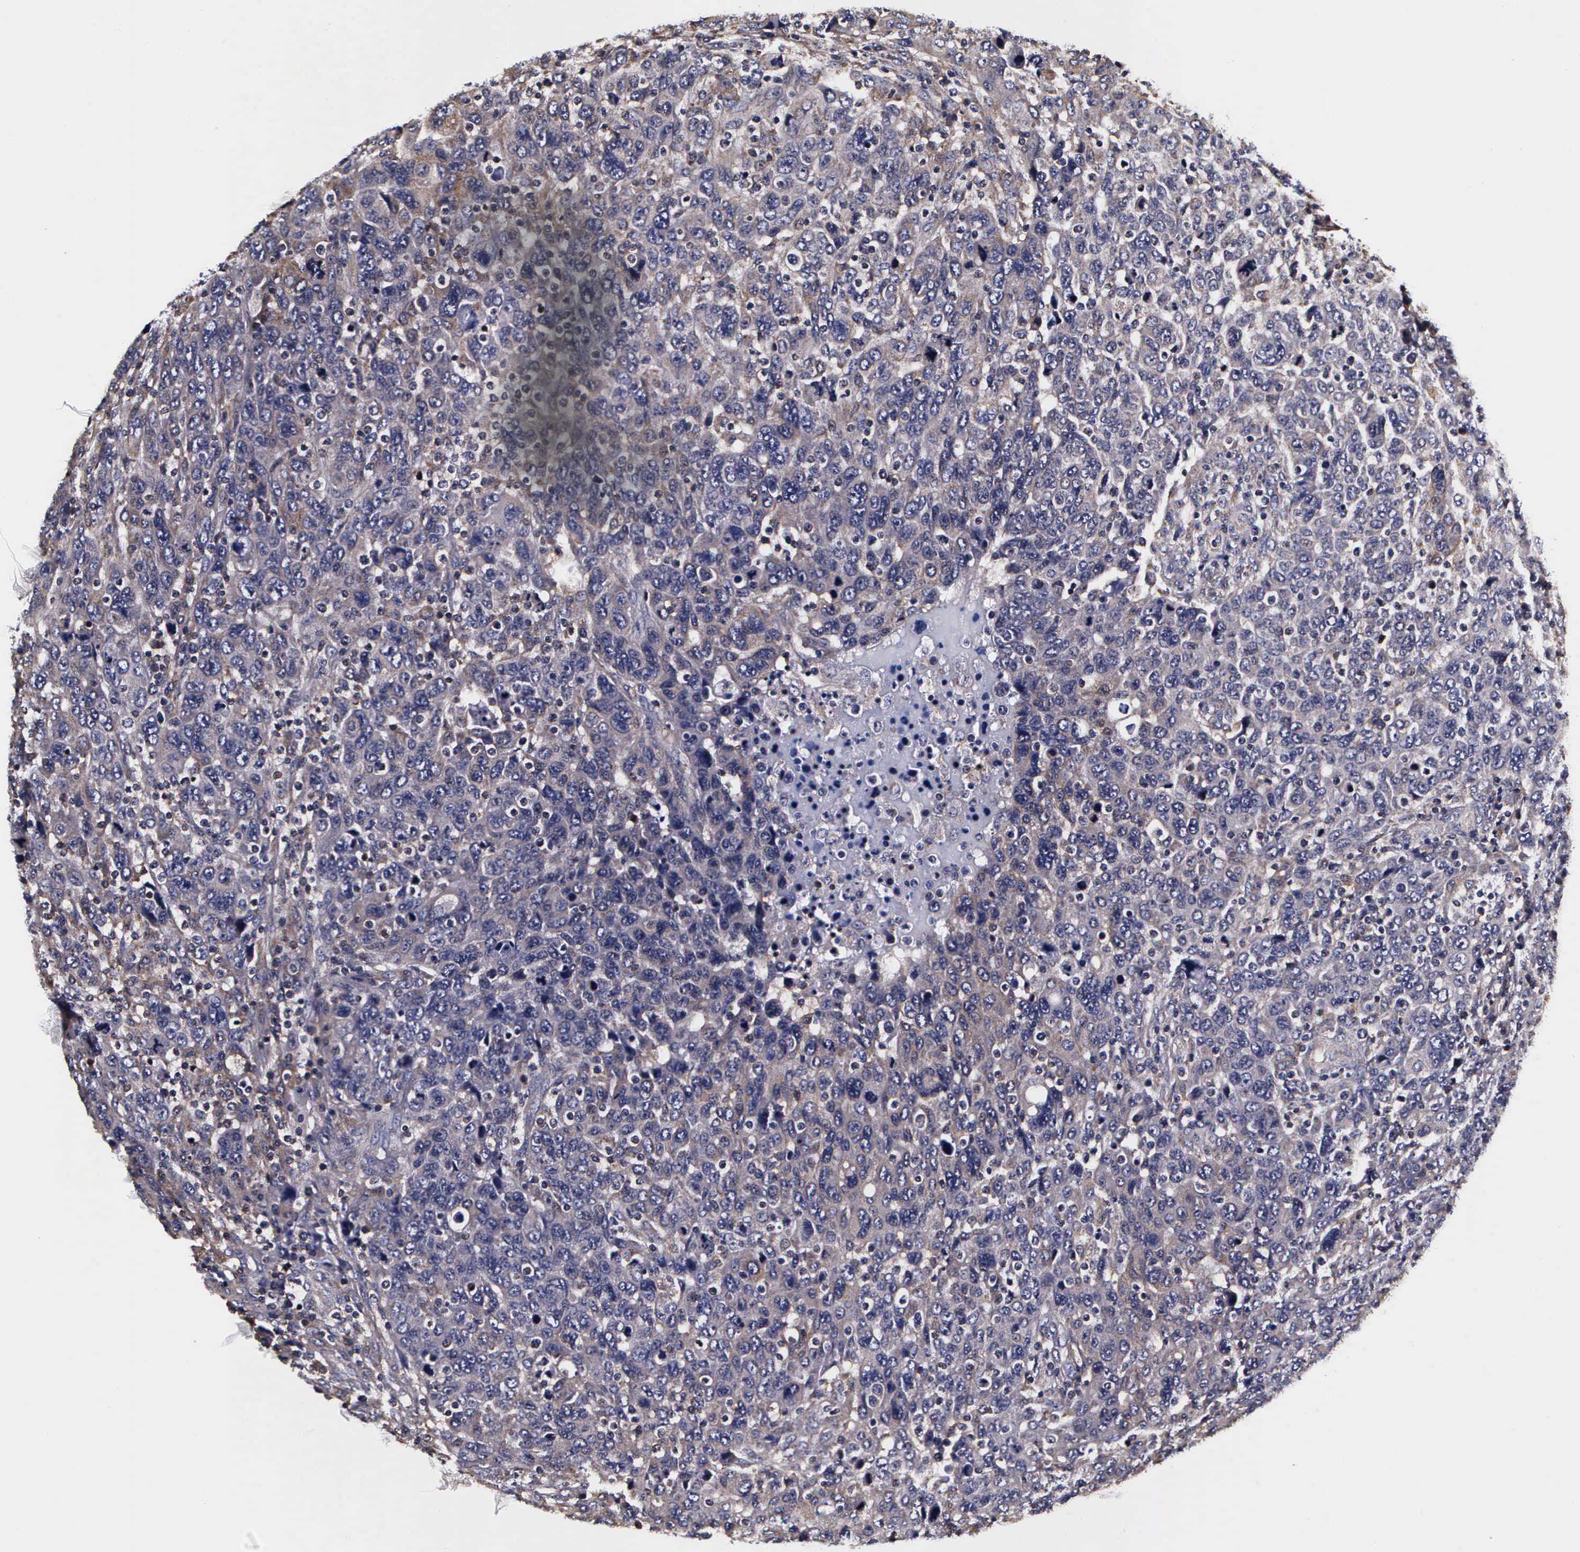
{"staining": {"intensity": "weak", "quantity": "25%-75%", "location": "cytoplasmic/membranous"}, "tissue": "breast cancer", "cell_type": "Tumor cells", "image_type": "cancer", "snomed": [{"axis": "morphology", "description": "Duct carcinoma"}, {"axis": "topography", "description": "Breast"}], "caption": "Brown immunohistochemical staining in human breast cancer shows weak cytoplasmic/membranous positivity in about 25%-75% of tumor cells.", "gene": "PSMA3", "patient": {"sex": "female", "age": 37}}